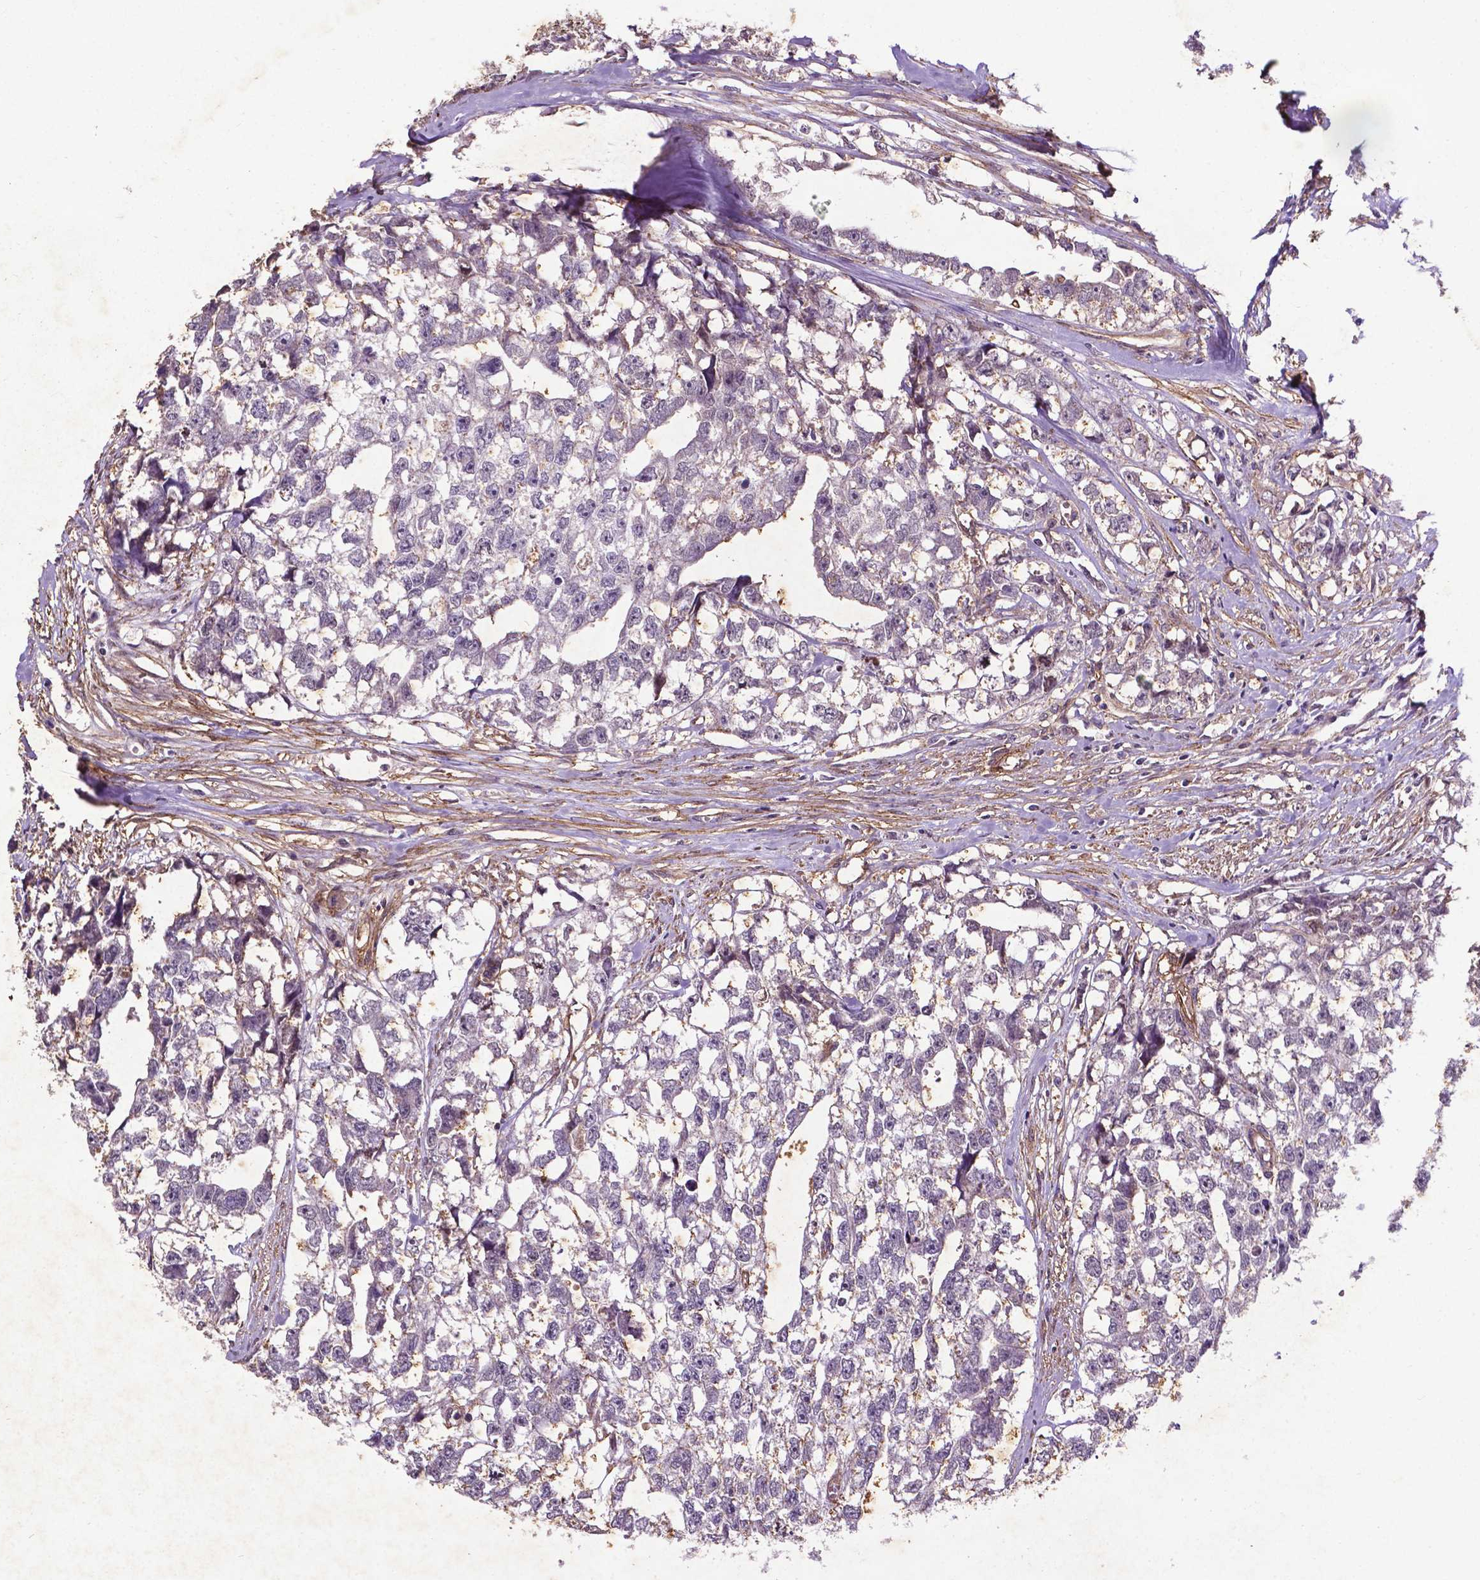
{"staining": {"intensity": "negative", "quantity": "none", "location": "none"}, "tissue": "testis cancer", "cell_type": "Tumor cells", "image_type": "cancer", "snomed": [{"axis": "morphology", "description": "Carcinoma, Embryonal, NOS"}, {"axis": "morphology", "description": "Teratoma, malignant, NOS"}, {"axis": "topography", "description": "Testis"}], "caption": "An immunohistochemistry histopathology image of testis cancer (embryonal carcinoma) is shown. There is no staining in tumor cells of testis cancer (embryonal carcinoma).", "gene": "RRAS", "patient": {"sex": "male", "age": 44}}